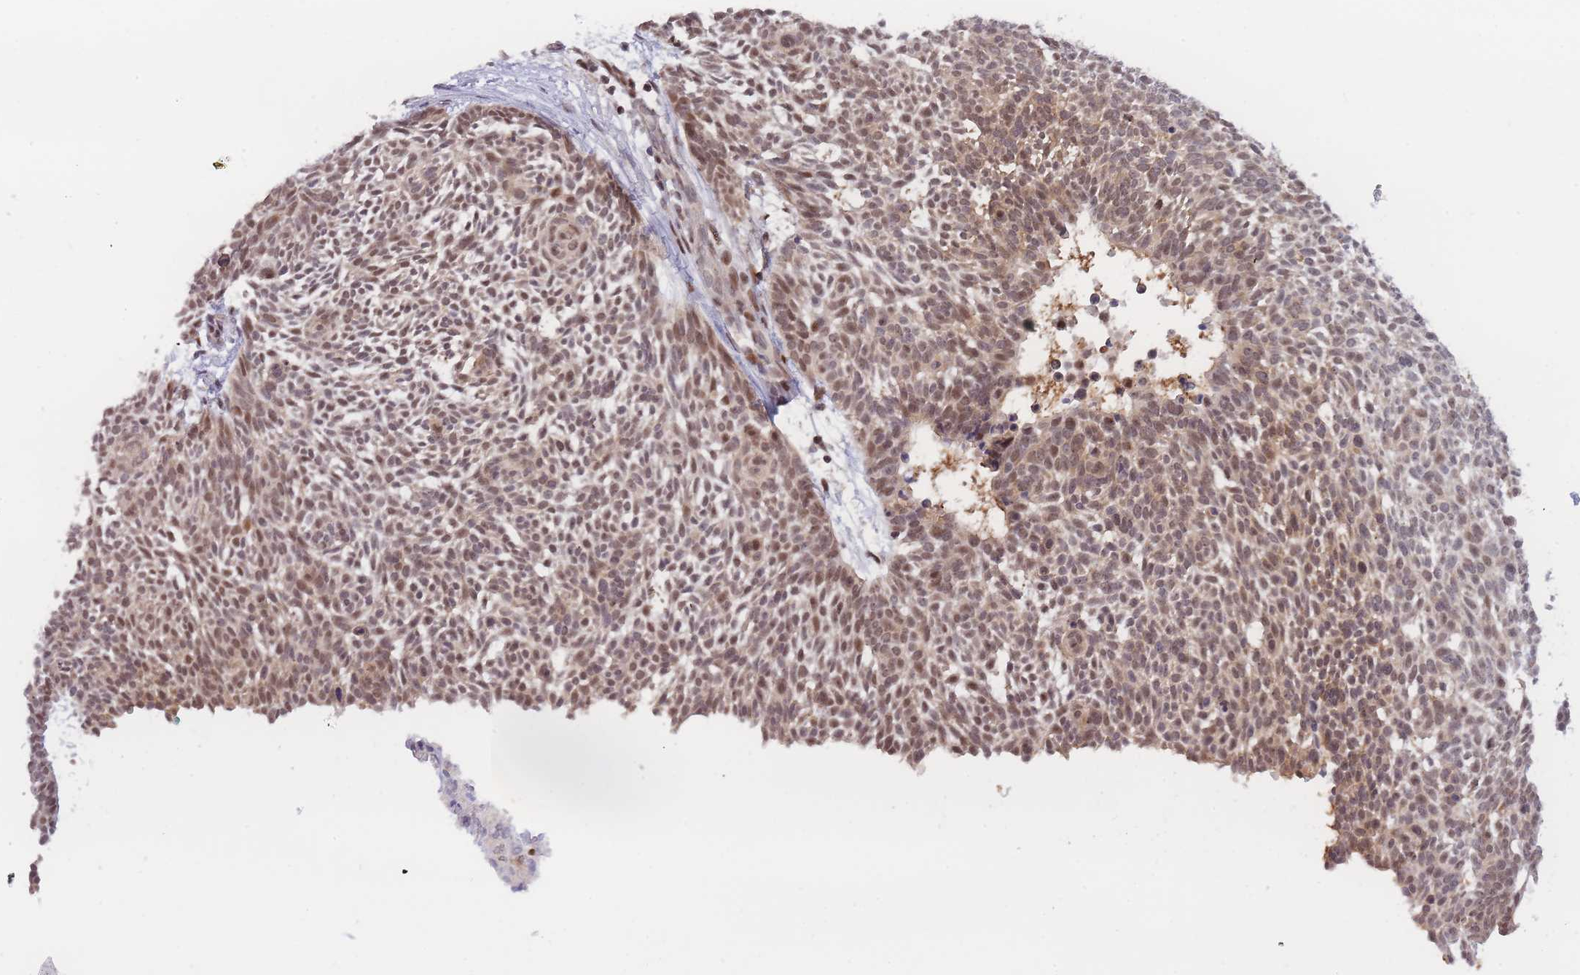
{"staining": {"intensity": "moderate", "quantity": ">75%", "location": "cytoplasmic/membranous,nuclear"}, "tissue": "skin cancer", "cell_type": "Tumor cells", "image_type": "cancer", "snomed": [{"axis": "morphology", "description": "Basal cell carcinoma"}, {"axis": "topography", "description": "Skin"}], "caption": "A medium amount of moderate cytoplasmic/membranous and nuclear expression is present in approximately >75% of tumor cells in skin basal cell carcinoma tissue.", "gene": "DEAF1", "patient": {"sex": "male", "age": 61}}